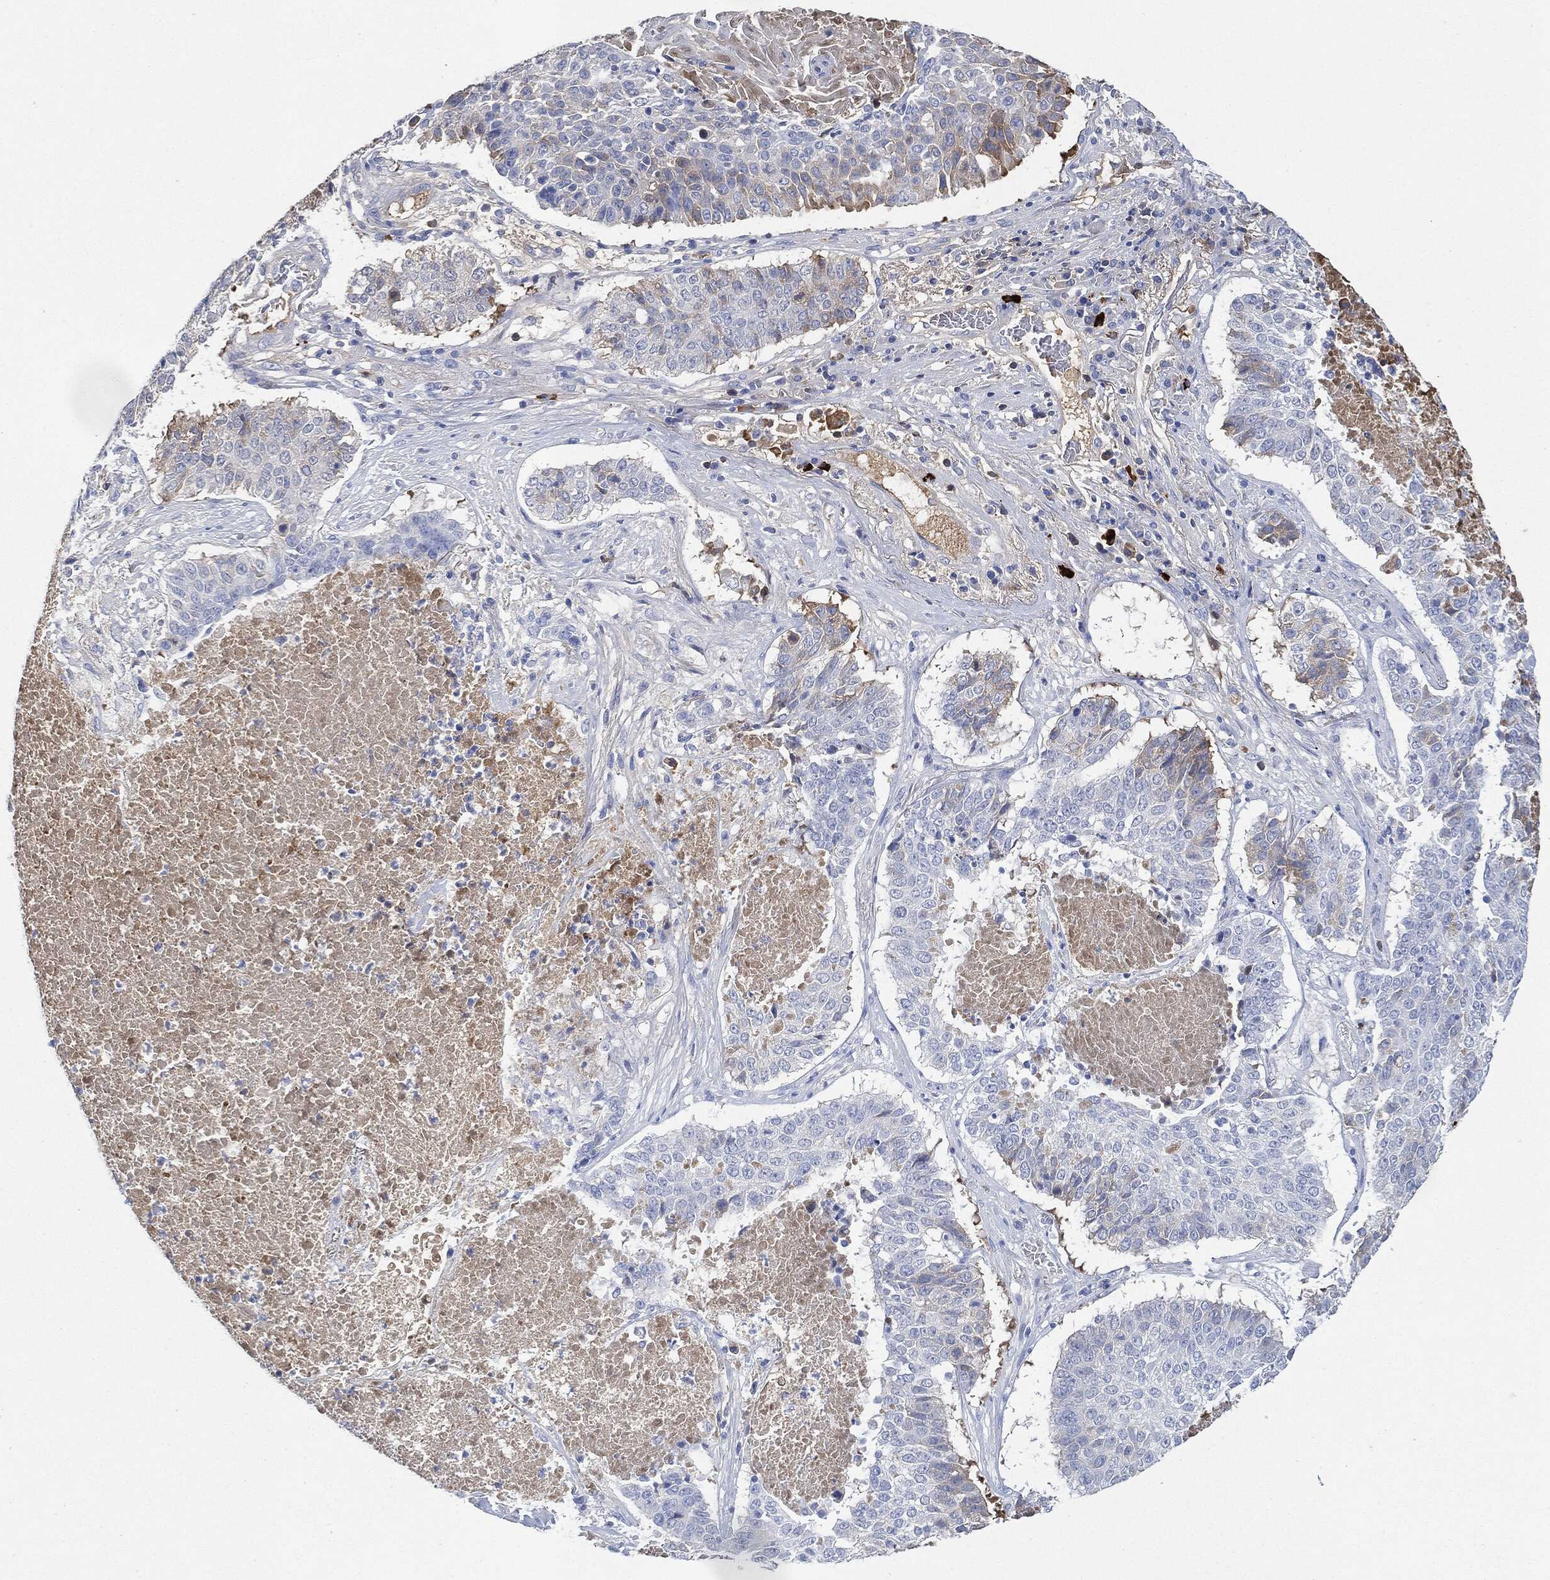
{"staining": {"intensity": "weak", "quantity": "<25%", "location": "cytoplasmic/membranous"}, "tissue": "lung cancer", "cell_type": "Tumor cells", "image_type": "cancer", "snomed": [{"axis": "morphology", "description": "Squamous cell carcinoma, NOS"}, {"axis": "topography", "description": "Lung"}], "caption": "Protein analysis of lung squamous cell carcinoma demonstrates no significant staining in tumor cells.", "gene": "IGLV6-57", "patient": {"sex": "male", "age": 64}}